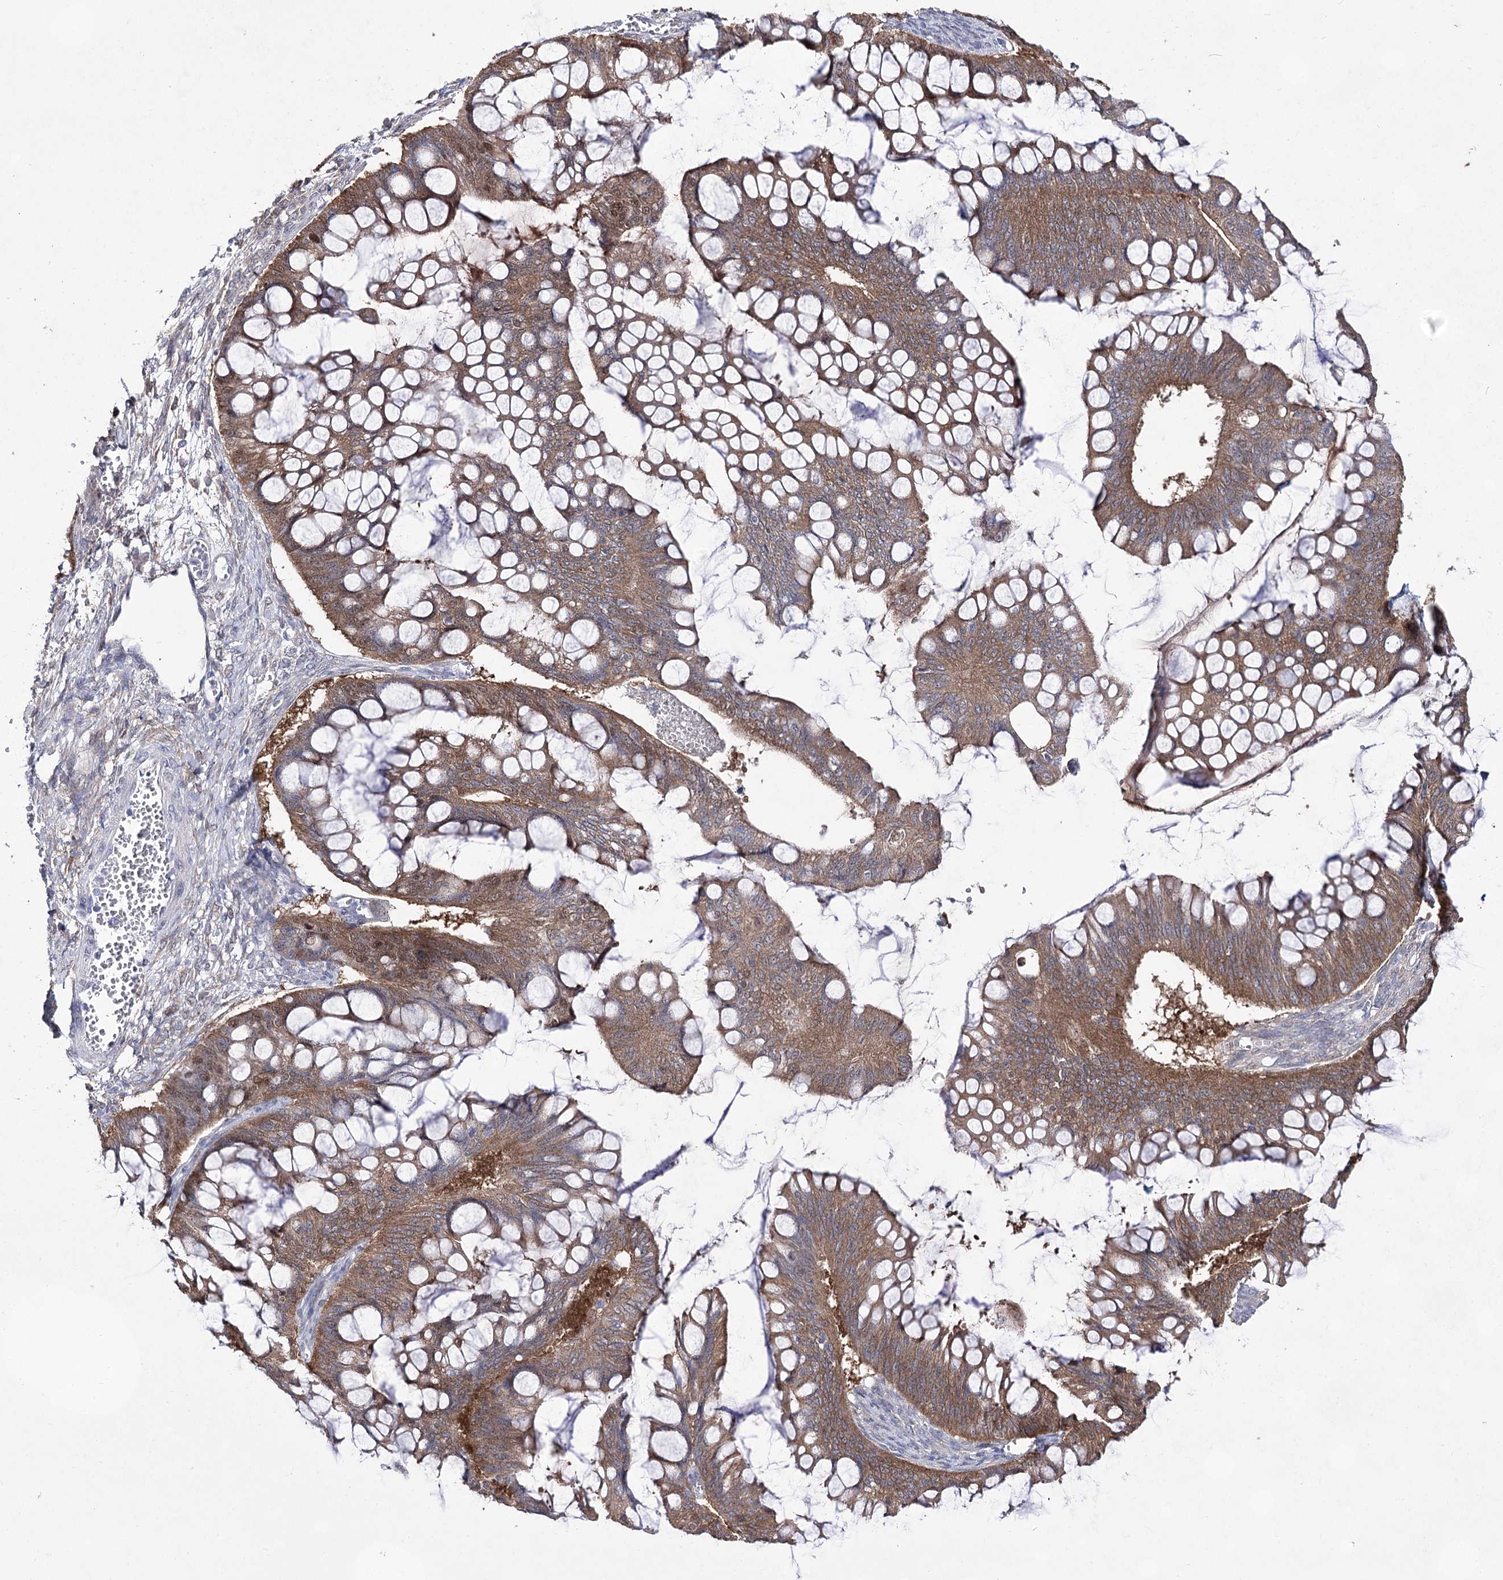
{"staining": {"intensity": "moderate", "quantity": ">75%", "location": "cytoplasmic/membranous"}, "tissue": "ovarian cancer", "cell_type": "Tumor cells", "image_type": "cancer", "snomed": [{"axis": "morphology", "description": "Cystadenocarcinoma, mucinous, NOS"}, {"axis": "topography", "description": "Ovary"}], "caption": "Immunohistochemical staining of ovarian cancer (mucinous cystadenocarcinoma) reveals medium levels of moderate cytoplasmic/membranous protein positivity in approximately >75% of tumor cells. (Brightfield microscopy of DAB IHC at high magnification).", "gene": "UGDH", "patient": {"sex": "female", "age": 73}}